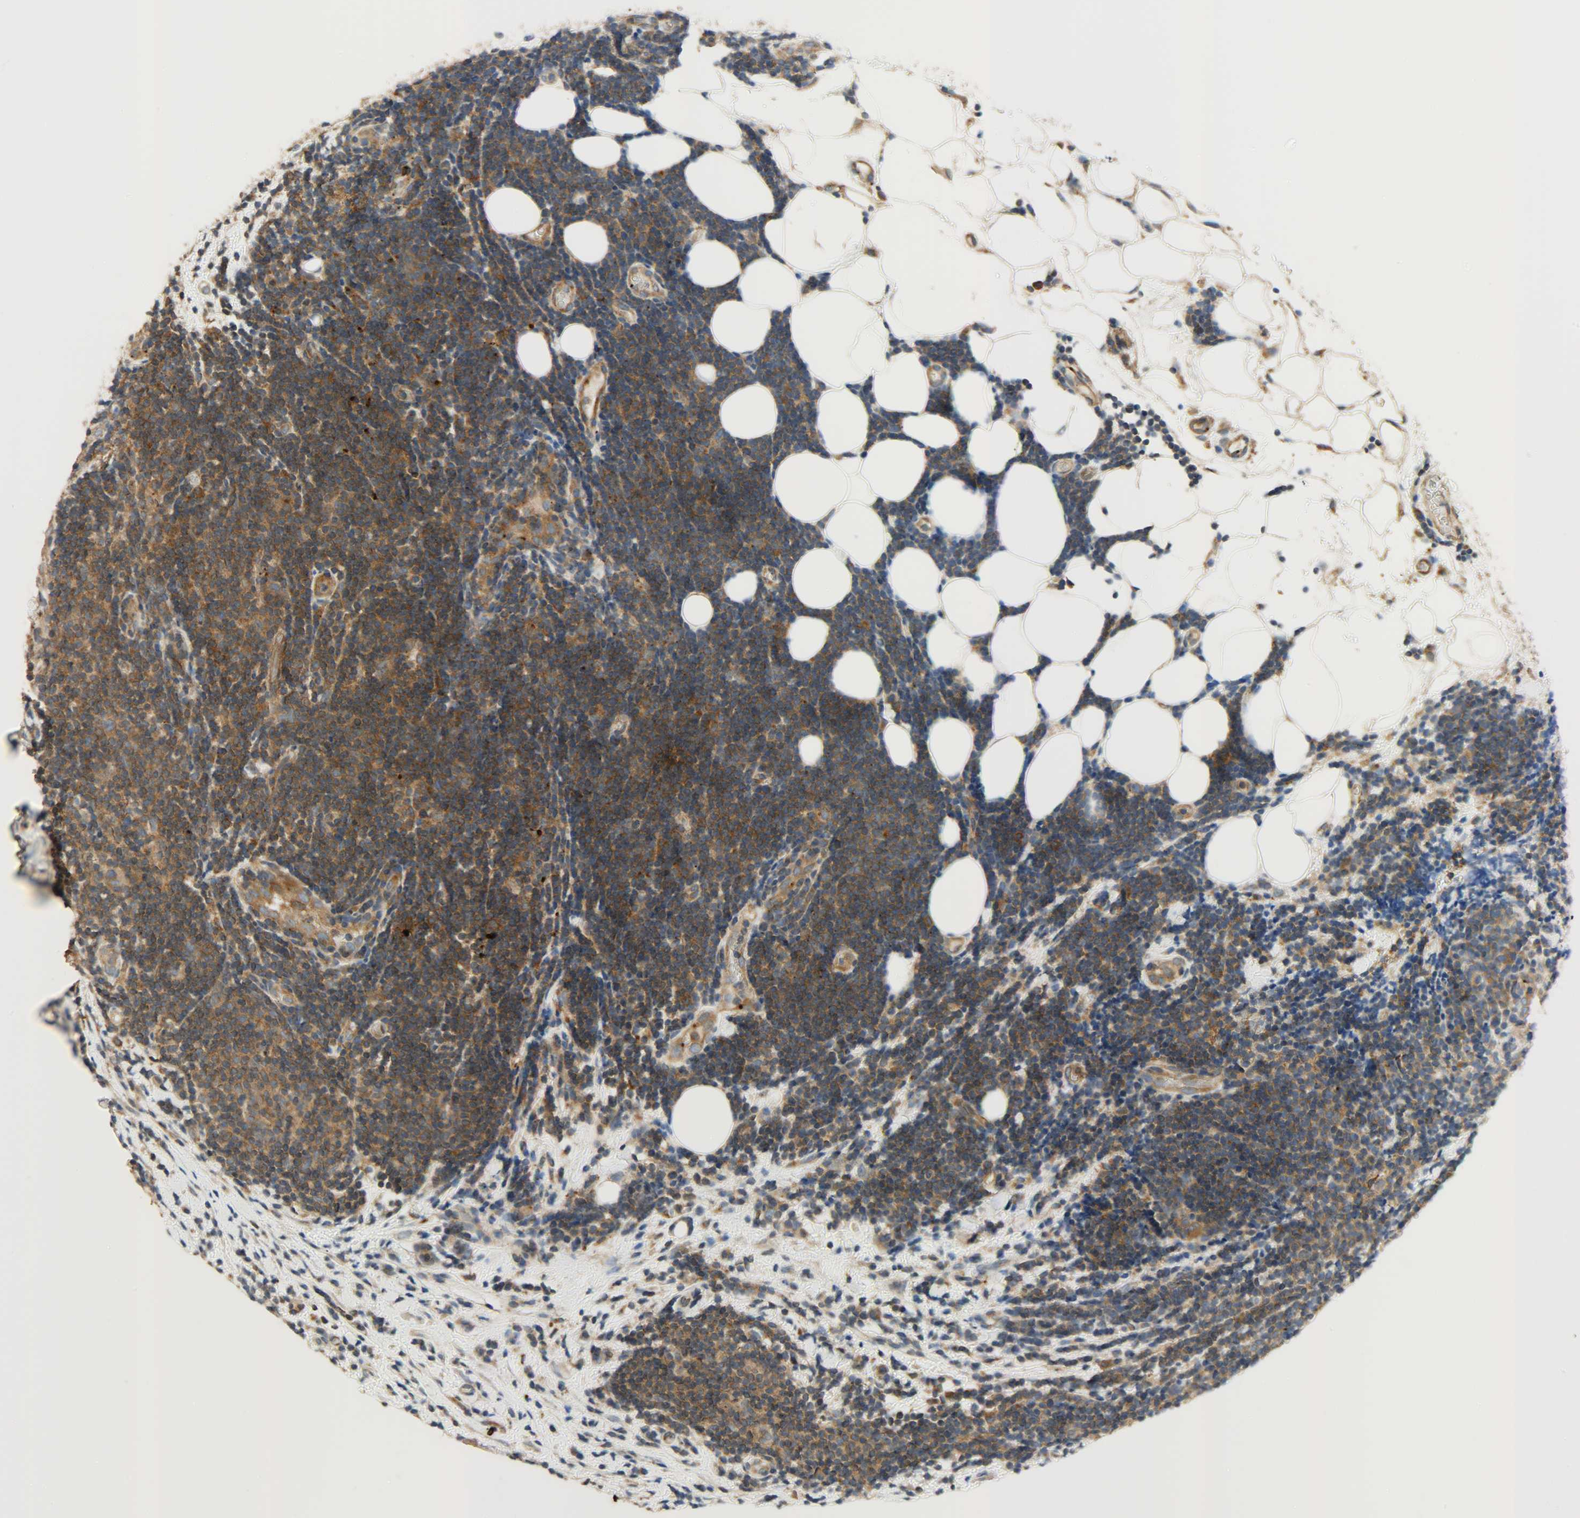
{"staining": {"intensity": "strong", "quantity": ">75%", "location": "cytoplasmic/membranous"}, "tissue": "lymphoma", "cell_type": "Tumor cells", "image_type": "cancer", "snomed": [{"axis": "morphology", "description": "Malignant lymphoma, non-Hodgkin's type, Low grade"}, {"axis": "topography", "description": "Lymph node"}], "caption": "Malignant lymphoma, non-Hodgkin's type (low-grade) was stained to show a protein in brown. There is high levels of strong cytoplasmic/membranous expression in approximately >75% of tumor cells. Using DAB (3,3'-diaminobenzidine) (brown) and hematoxylin (blue) stains, captured at high magnification using brightfield microscopy.", "gene": "GIT2", "patient": {"sex": "male", "age": 83}}